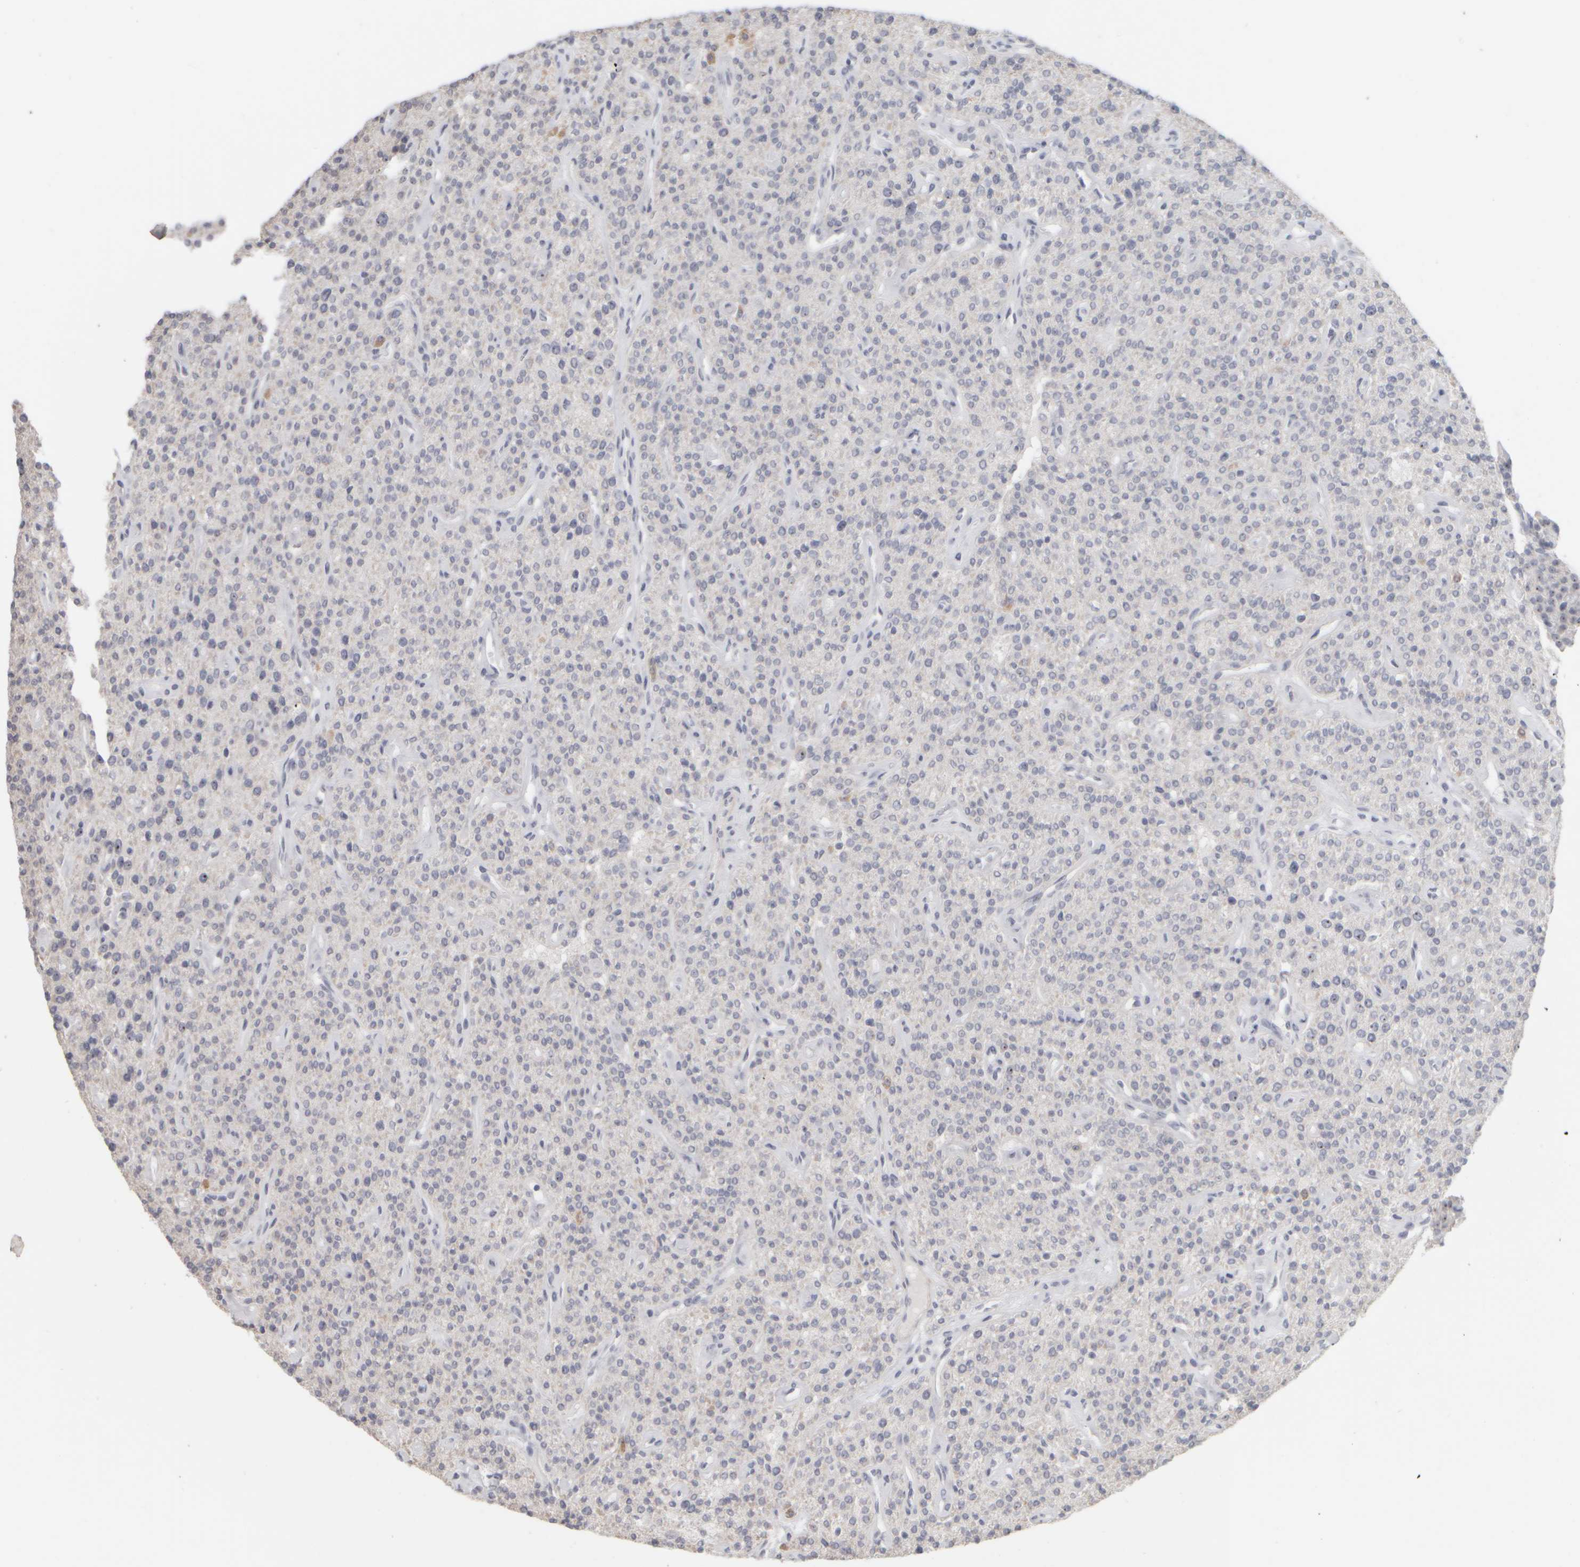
{"staining": {"intensity": "moderate", "quantity": "25%-75%", "location": "cytoplasmic/membranous"}, "tissue": "parathyroid gland", "cell_type": "Glandular cells", "image_type": "normal", "snomed": [{"axis": "morphology", "description": "Normal tissue, NOS"}, {"axis": "topography", "description": "Parathyroid gland"}], "caption": "Immunohistochemical staining of unremarkable parathyroid gland exhibits medium levels of moderate cytoplasmic/membranous expression in approximately 25%-75% of glandular cells. The staining is performed using DAB brown chromogen to label protein expression. The nuclei are counter-stained blue using hematoxylin.", "gene": "DCXR", "patient": {"sex": "male", "age": 46}}